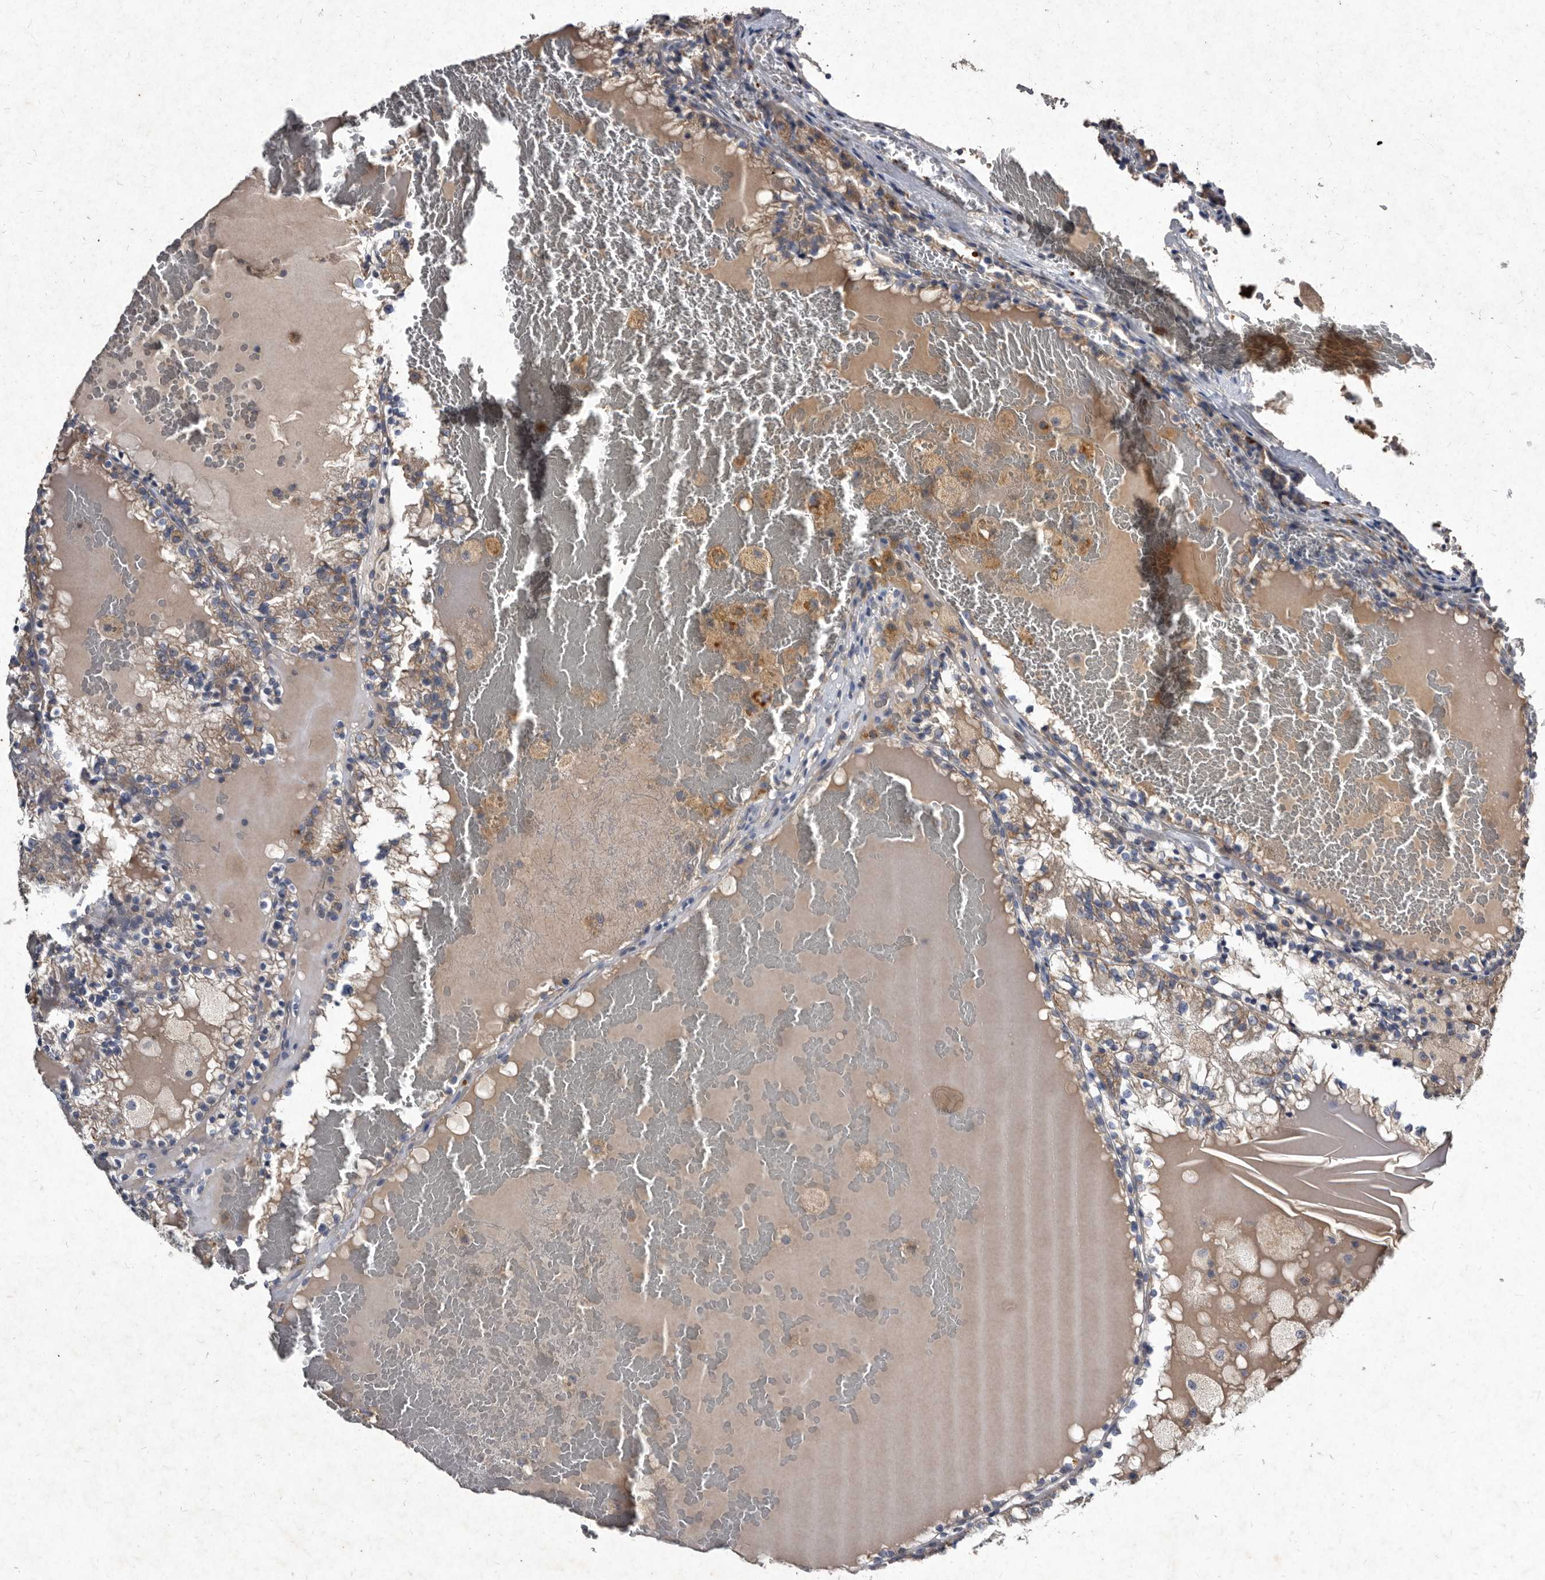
{"staining": {"intensity": "weak", "quantity": "25%-75%", "location": "cytoplasmic/membranous"}, "tissue": "renal cancer", "cell_type": "Tumor cells", "image_type": "cancer", "snomed": [{"axis": "morphology", "description": "Adenocarcinoma, NOS"}, {"axis": "topography", "description": "Kidney"}], "caption": "Adenocarcinoma (renal) stained with IHC reveals weak cytoplasmic/membranous positivity in about 25%-75% of tumor cells.", "gene": "YPEL3", "patient": {"sex": "female", "age": 56}}